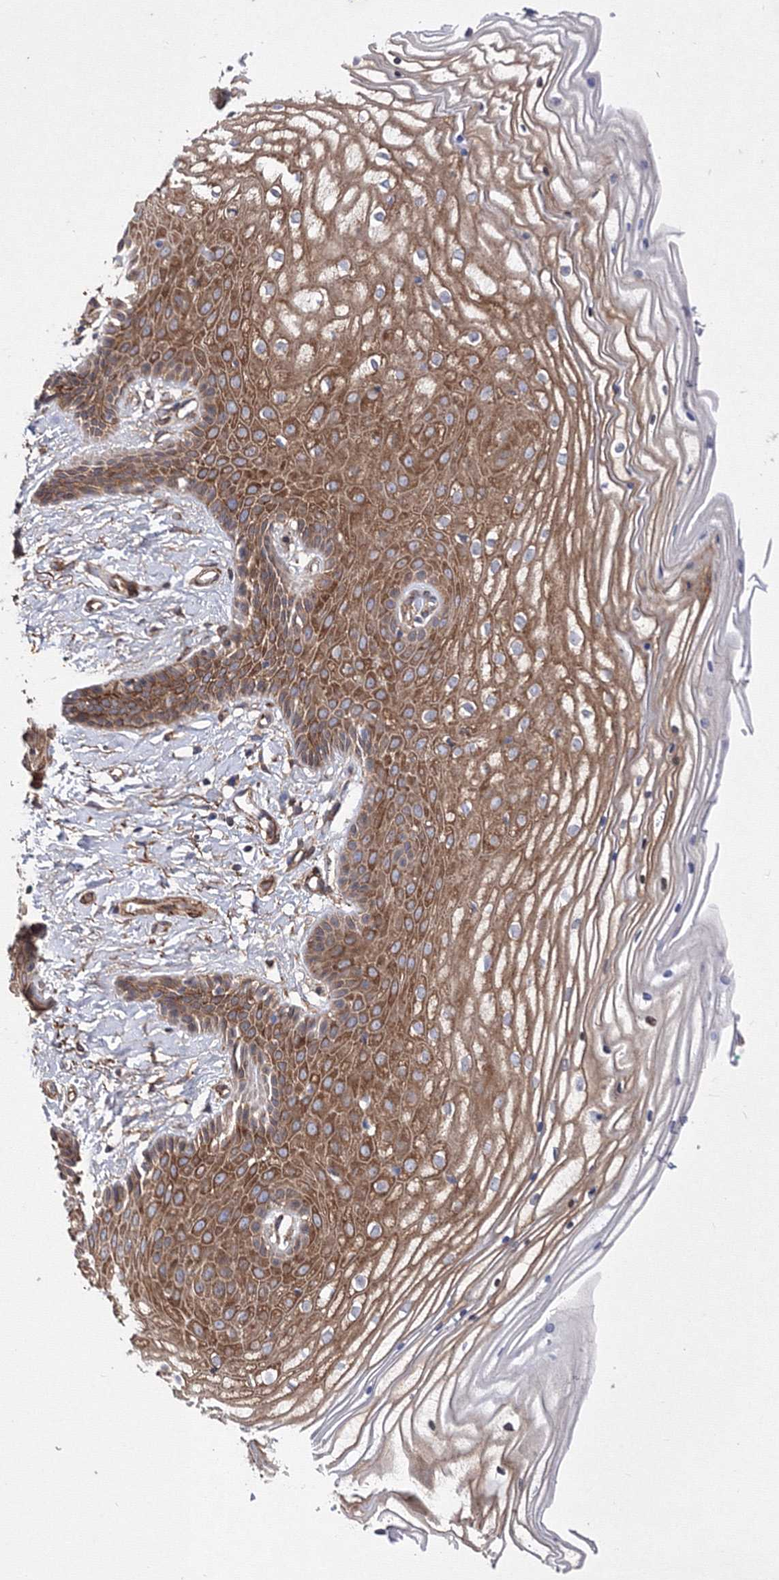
{"staining": {"intensity": "strong", "quantity": ">75%", "location": "cytoplasmic/membranous"}, "tissue": "vagina", "cell_type": "Squamous epithelial cells", "image_type": "normal", "snomed": [{"axis": "morphology", "description": "Normal tissue, NOS"}, {"axis": "topography", "description": "Vagina"}, {"axis": "topography", "description": "Cervix"}], "caption": "Strong cytoplasmic/membranous expression is identified in approximately >75% of squamous epithelial cells in normal vagina. Using DAB (brown) and hematoxylin (blue) stains, captured at high magnification using brightfield microscopy.", "gene": "SNX18", "patient": {"sex": "female", "age": 40}}